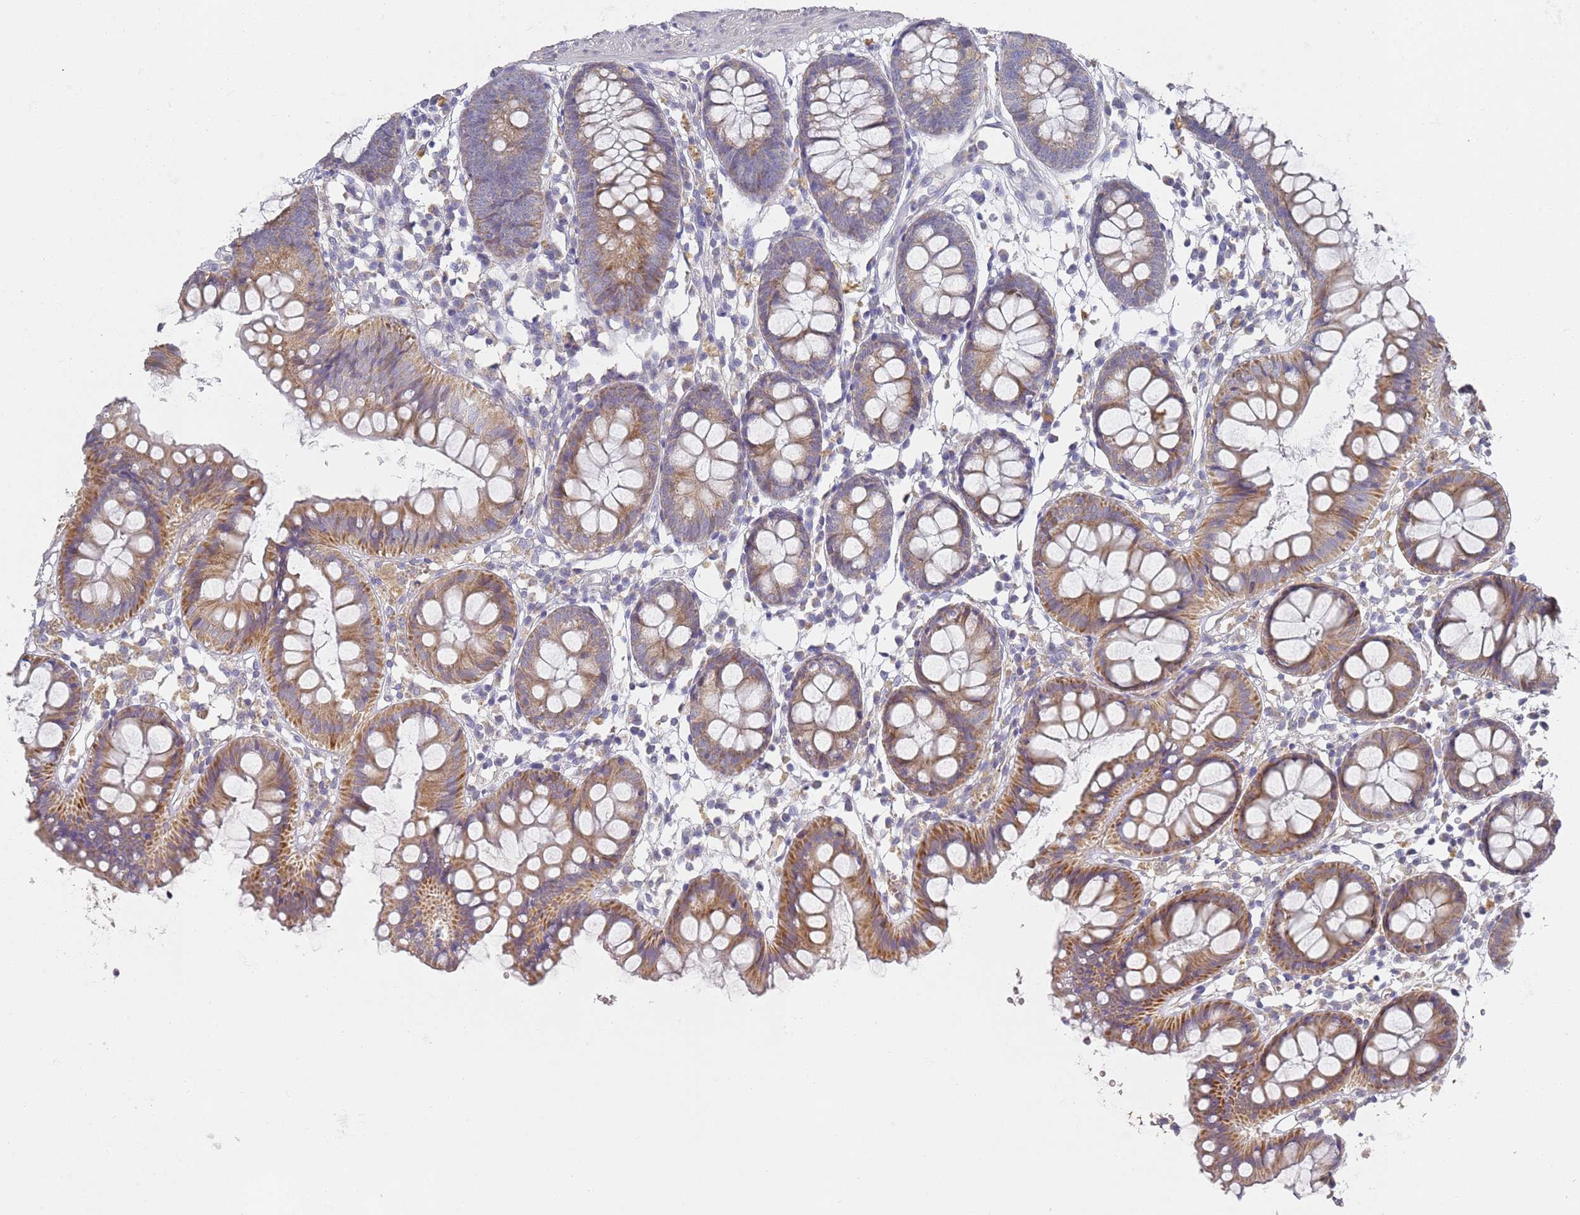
{"staining": {"intensity": "negative", "quantity": "none", "location": "none"}, "tissue": "colon", "cell_type": "Endothelial cells", "image_type": "normal", "snomed": [{"axis": "morphology", "description": "Normal tissue, NOS"}, {"axis": "topography", "description": "Colon"}], "caption": "Colon stained for a protein using immunohistochemistry displays no expression endothelial cells.", "gene": "NPEPPS", "patient": {"sex": "female", "age": 84}}